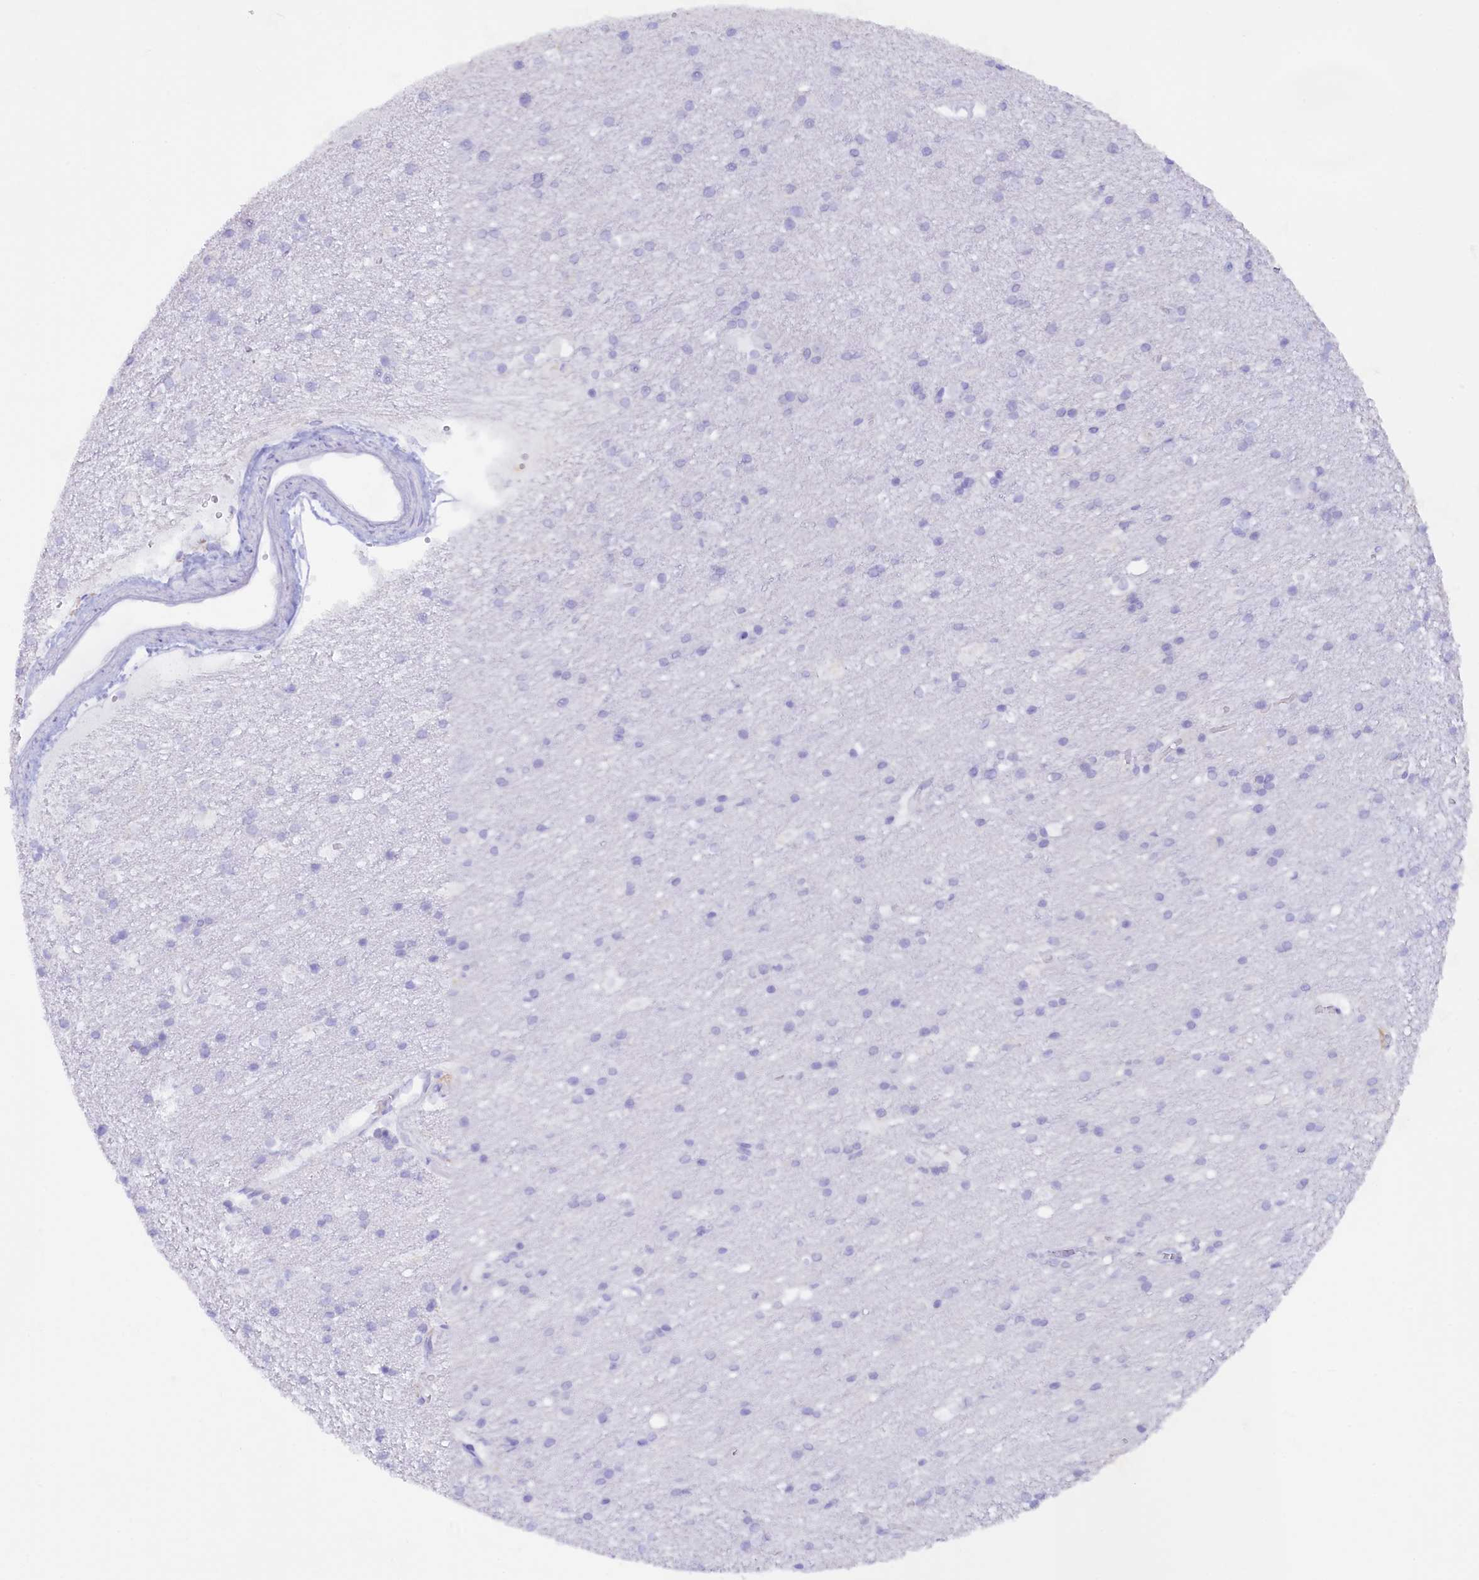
{"staining": {"intensity": "negative", "quantity": "none", "location": "none"}, "tissue": "cerebral cortex", "cell_type": "Endothelial cells", "image_type": "normal", "snomed": [{"axis": "morphology", "description": "Normal tissue, NOS"}, {"axis": "topography", "description": "Cerebral cortex"}], "caption": "This micrograph is of unremarkable cerebral cortex stained with immunohistochemistry (IHC) to label a protein in brown with the nuclei are counter-stained blue. There is no staining in endothelial cells.", "gene": "ZSWIM4", "patient": {"sex": "male", "age": 54}}